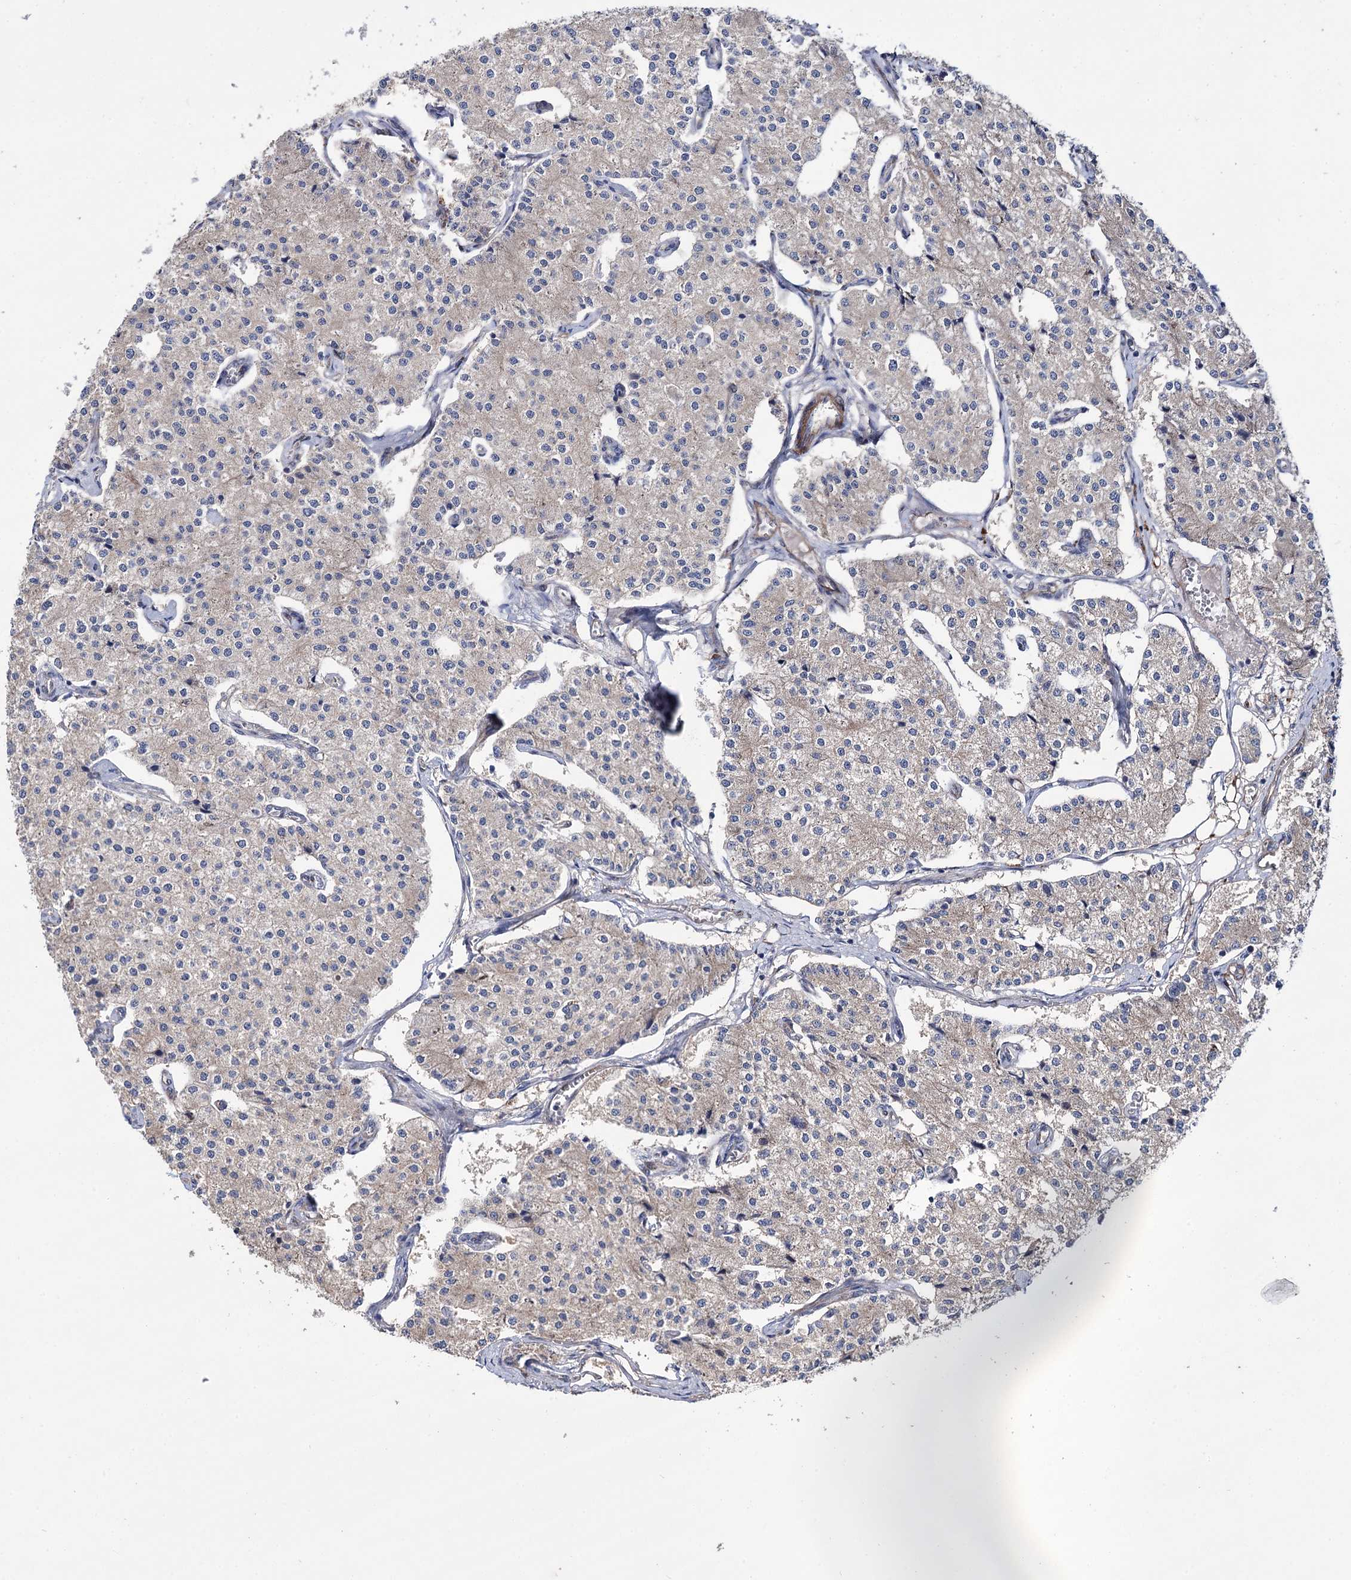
{"staining": {"intensity": "negative", "quantity": "none", "location": "none"}, "tissue": "carcinoid", "cell_type": "Tumor cells", "image_type": "cancer", "snomed": [{"axis": "morphology", "description": "Carcinoid, malignant, NOS"}, {"axis": "topography", "description": "Colon"}], "caption": "Tumor cells show no significant positivity in carcinoid.", "gene": "SPATS2", "patient": {"sex": "female", "age": 52}}